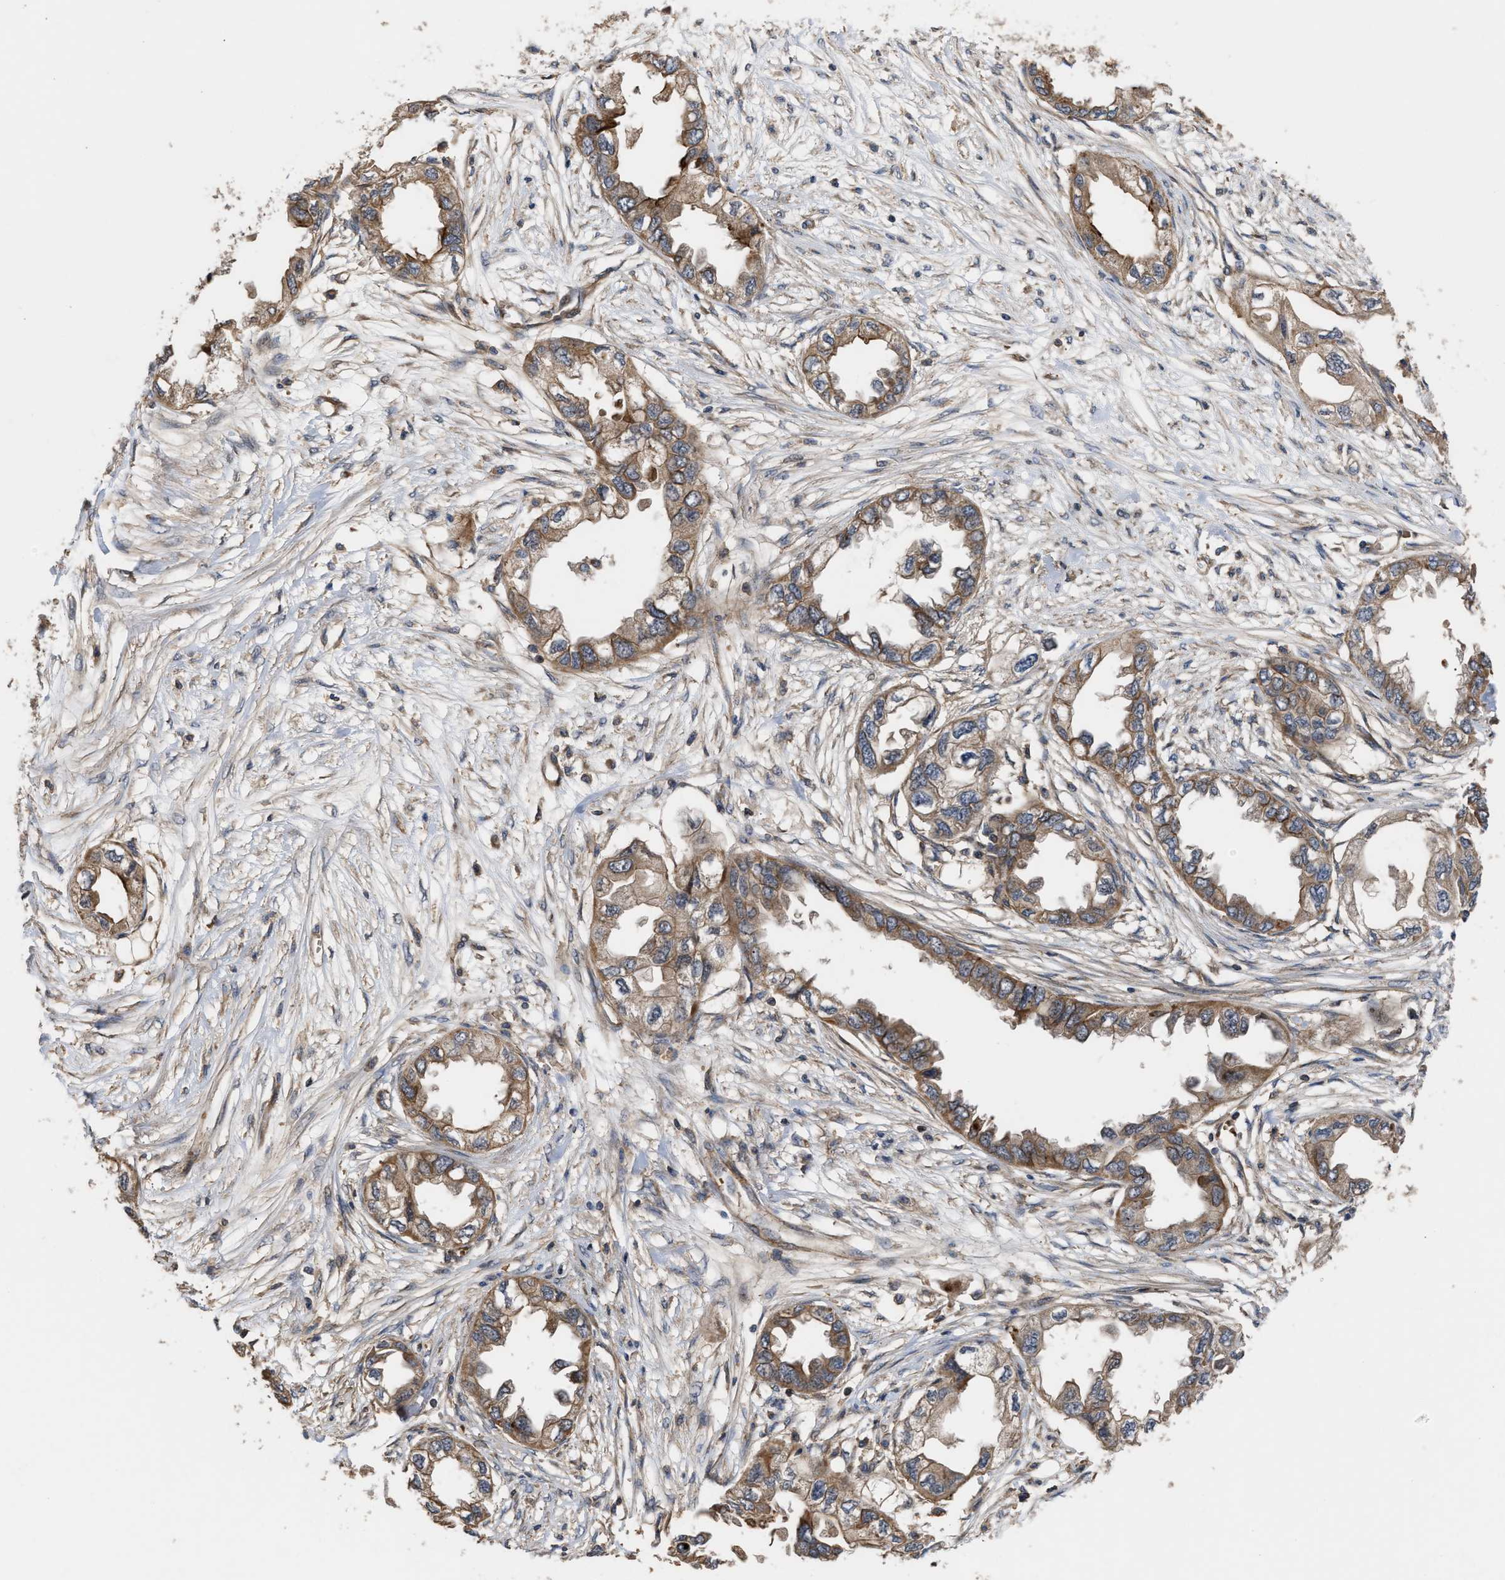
{"staining": {"intensity": "moderate", "quantity": ">75%", "location": "cytoplasmic/membranous"}, "tissue": "endometrial cancer", "cell_type": "Tumor cells", "image_type": "cancer", "snomed": [{"axis": "morphology", "description": "Adenocarcinoma, NOS"}, {"axis": "topography", "description": "Endometrium"}], "caption": "Immunohistochemistry image of adenocarcinoma (endometrial) stained for a protein (brown), which demonstrates medium levels of moderate cytoplasmic/membranous staining in approximately >75% of tumor cells.", "gene": "STAU1", "patient": {"sex": "female", "age": 67}}